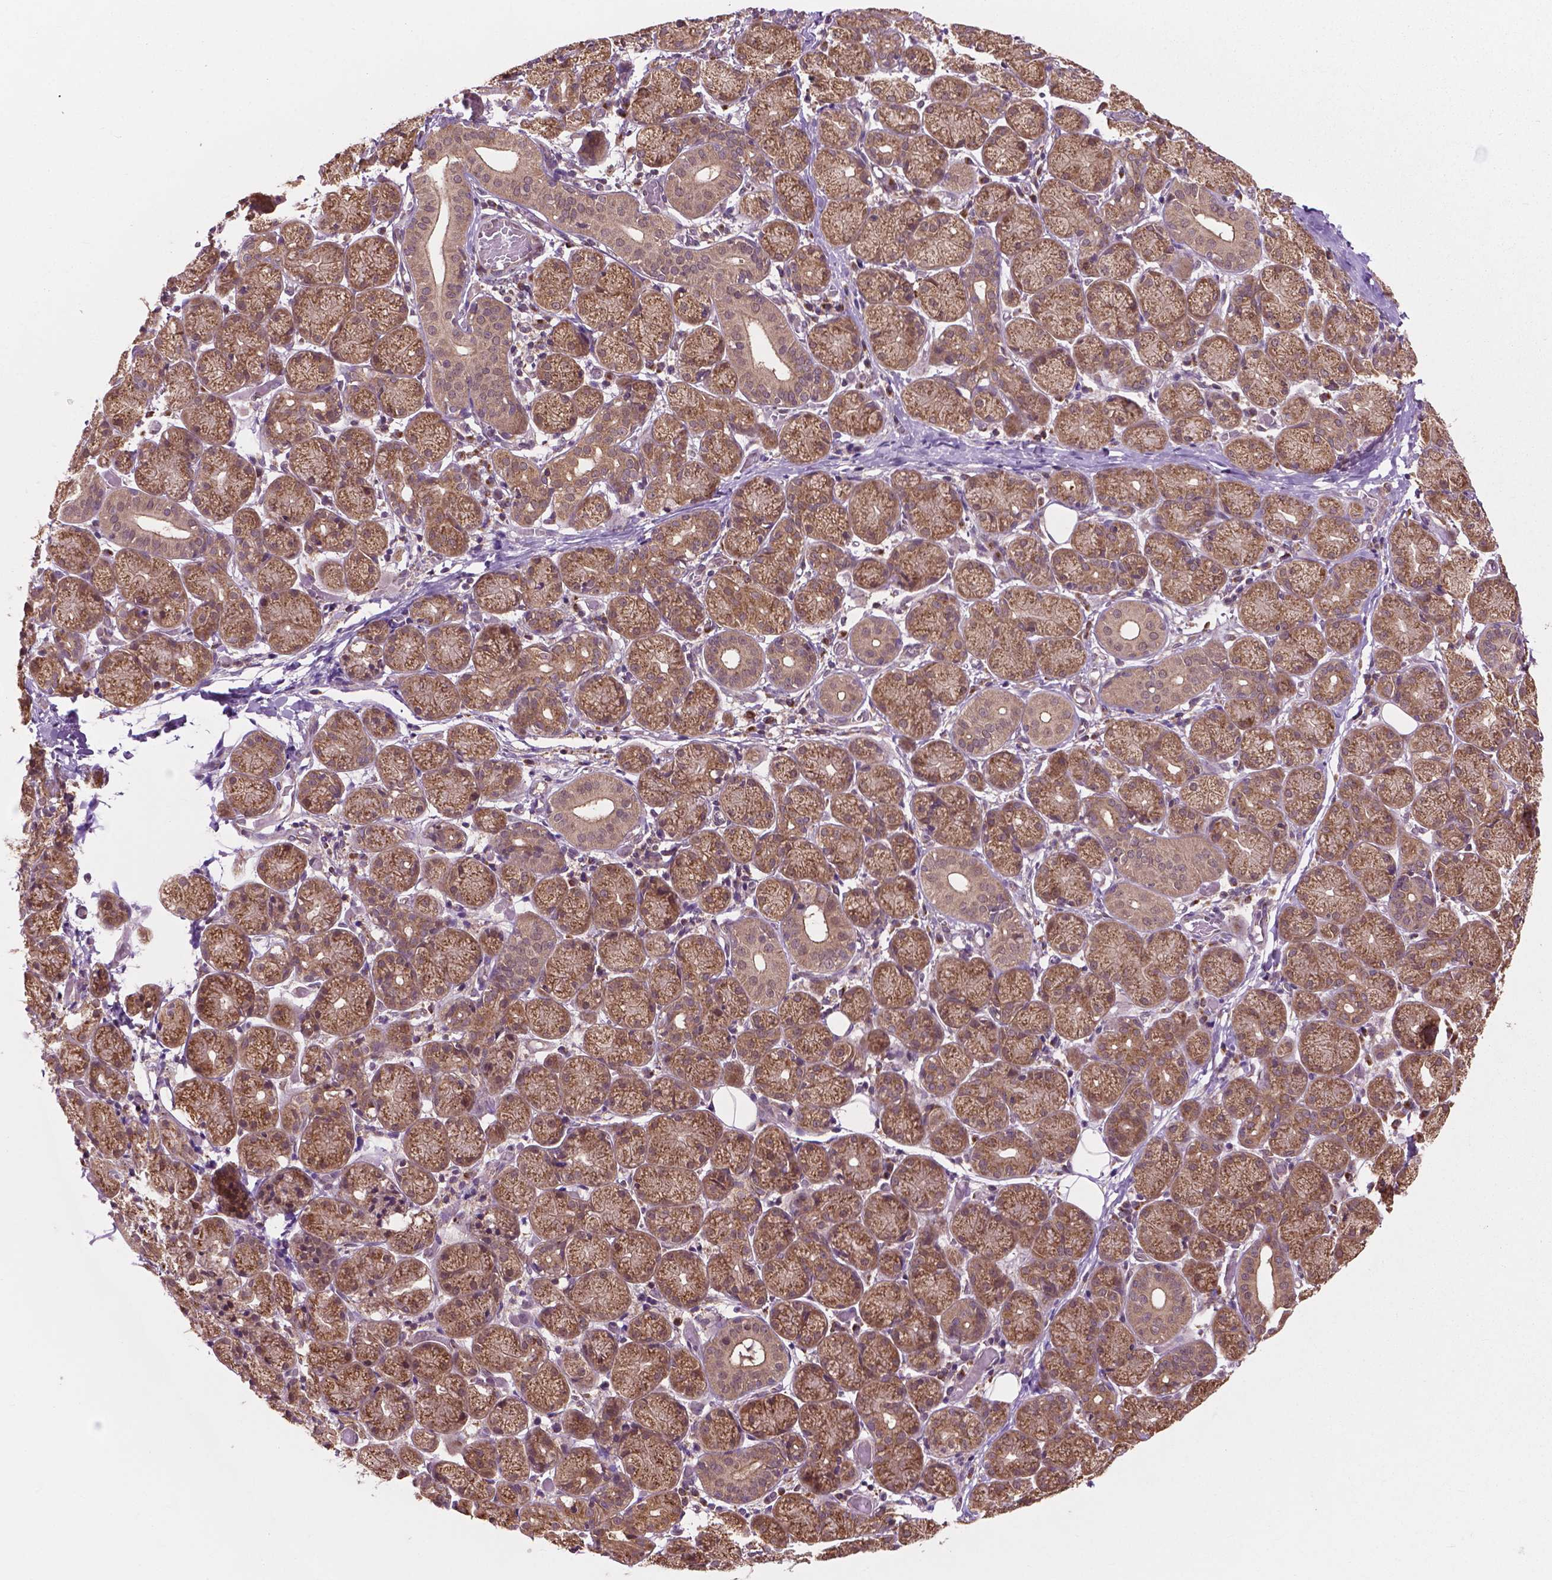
{"staining": {"intensity": "moderate", "quantity": ">75%", "location": "cytoplasmic/membranous"}, "tissue": "salivary gland", "cell_type": "Glandular cells", "image_type": "normal", "snomed": [{"axis": "morphology", "description": "Normal tissue, NOS"}, {"axis": "topography", "description": "Salivary gland"}, {"axis": "topography", "description": "Peripheral nerve tissue"}], "caption": "Immunohistochemistry staining of unremarkable salivary gland, which shows medium levels of moderate cytoplasmic/membranous staining in about >75% of glandular cells indicating moderate cytoplasmic/membranous protein expression. The staining was performed using DAB (brown) for protein detection and nuclei were counterstained in hematoxylin (blue).", "gene": "PPP1CB", "patient": {"sex": "female", "age": 24}}